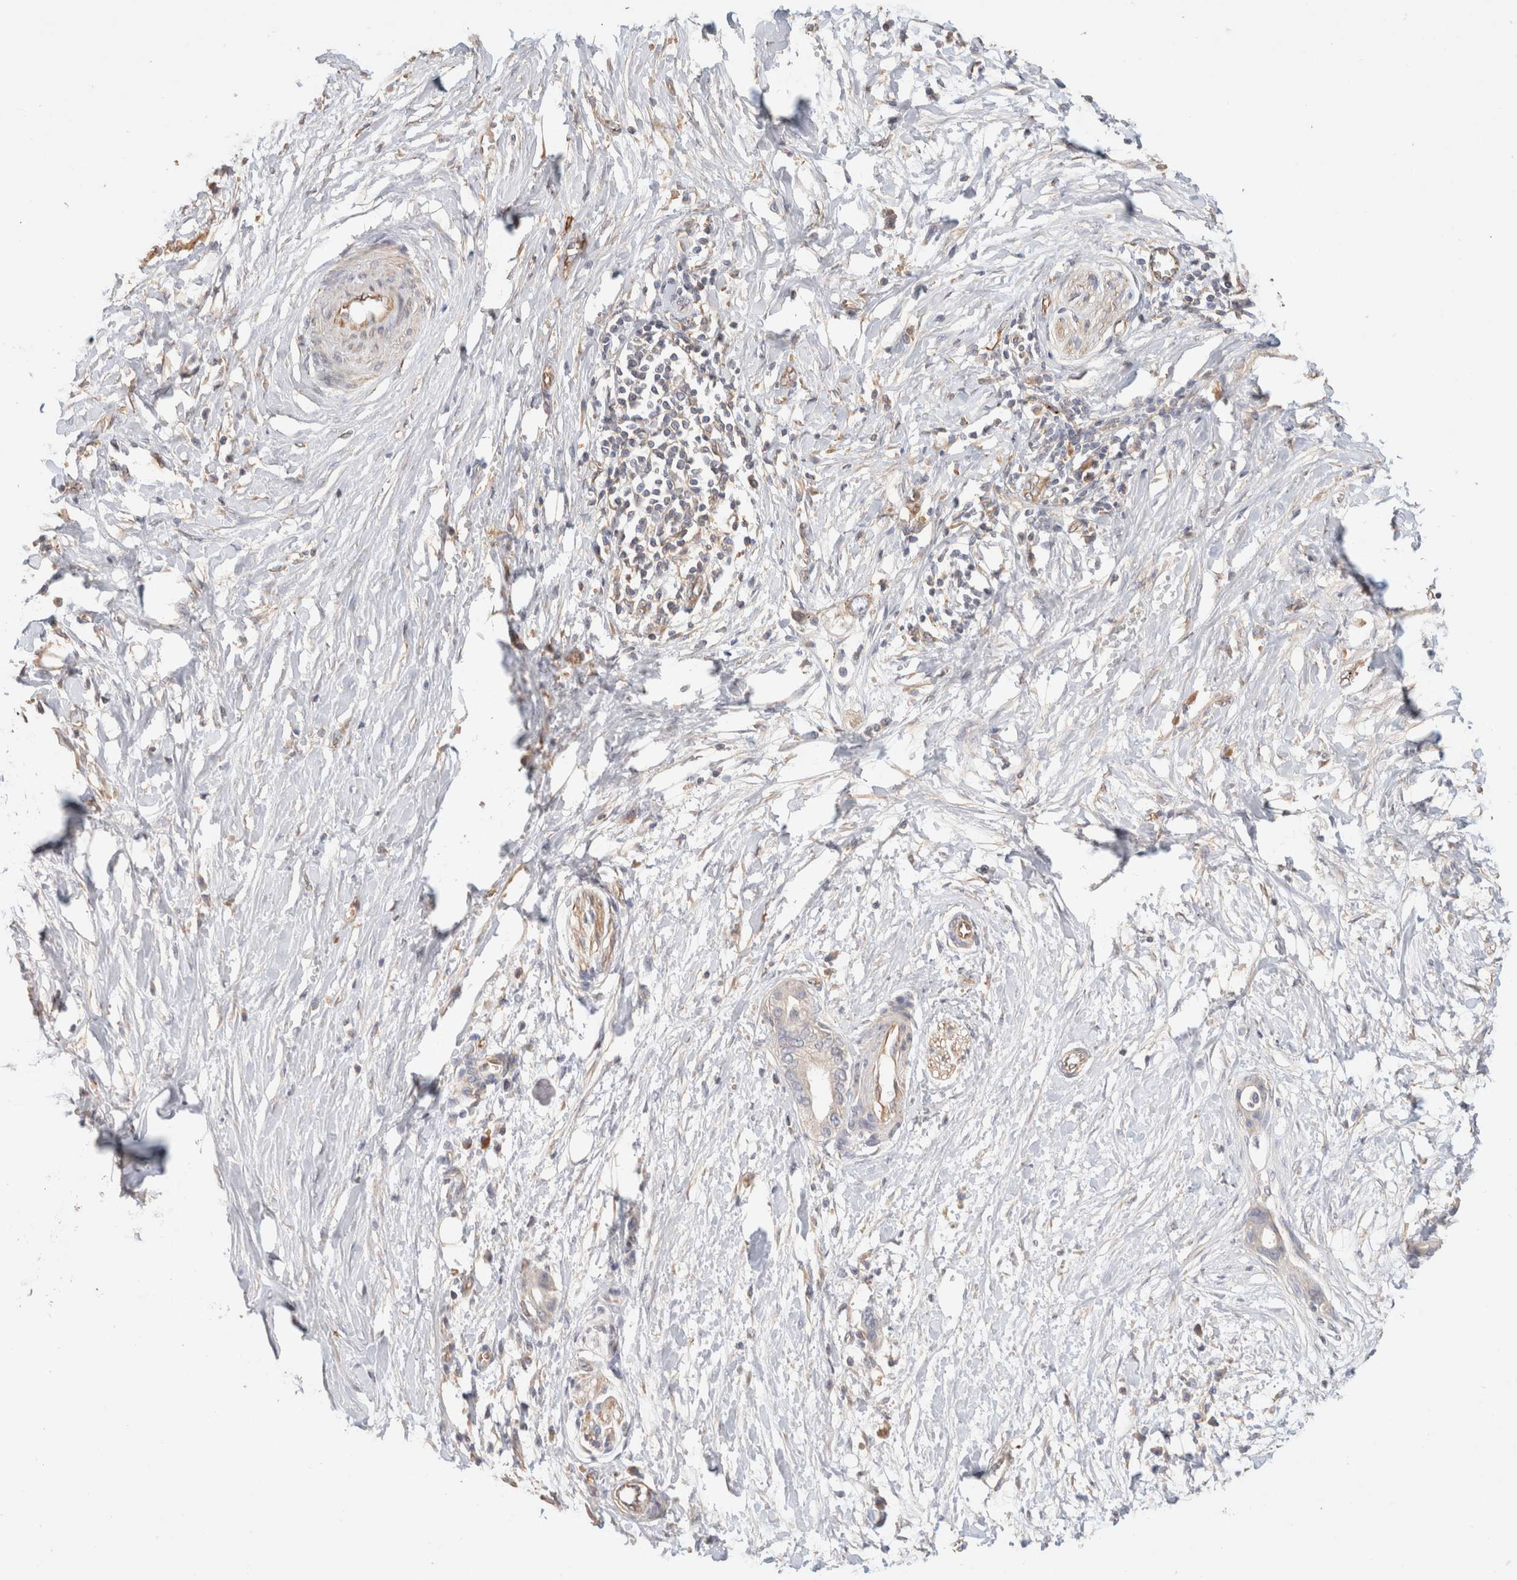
{"staining": {"intensity": "weak", "quantity": "<25%", "location": "cytoplasmic/membranous"}, "tissue": "pancreatic cancer", "cell_type": "Tumor cells", "image_type": "cancer", "snomed": [{"axis": "morphology", "description": "Normal tissue, NOS"}, {"axis": "morphology", "description": "Adenocarcinoma, NOS"}, {"axis": "topography", "description": "Pancreas"}, {"axis": "topography", "description": "Peripheral nerve tissue"}], "caption": "The image demonstrates no significant positivity in tumor cells of pancreatic adenocarcinoma.", "gene": "PROS1", "patient": {"sex": "male", "age": 59}}